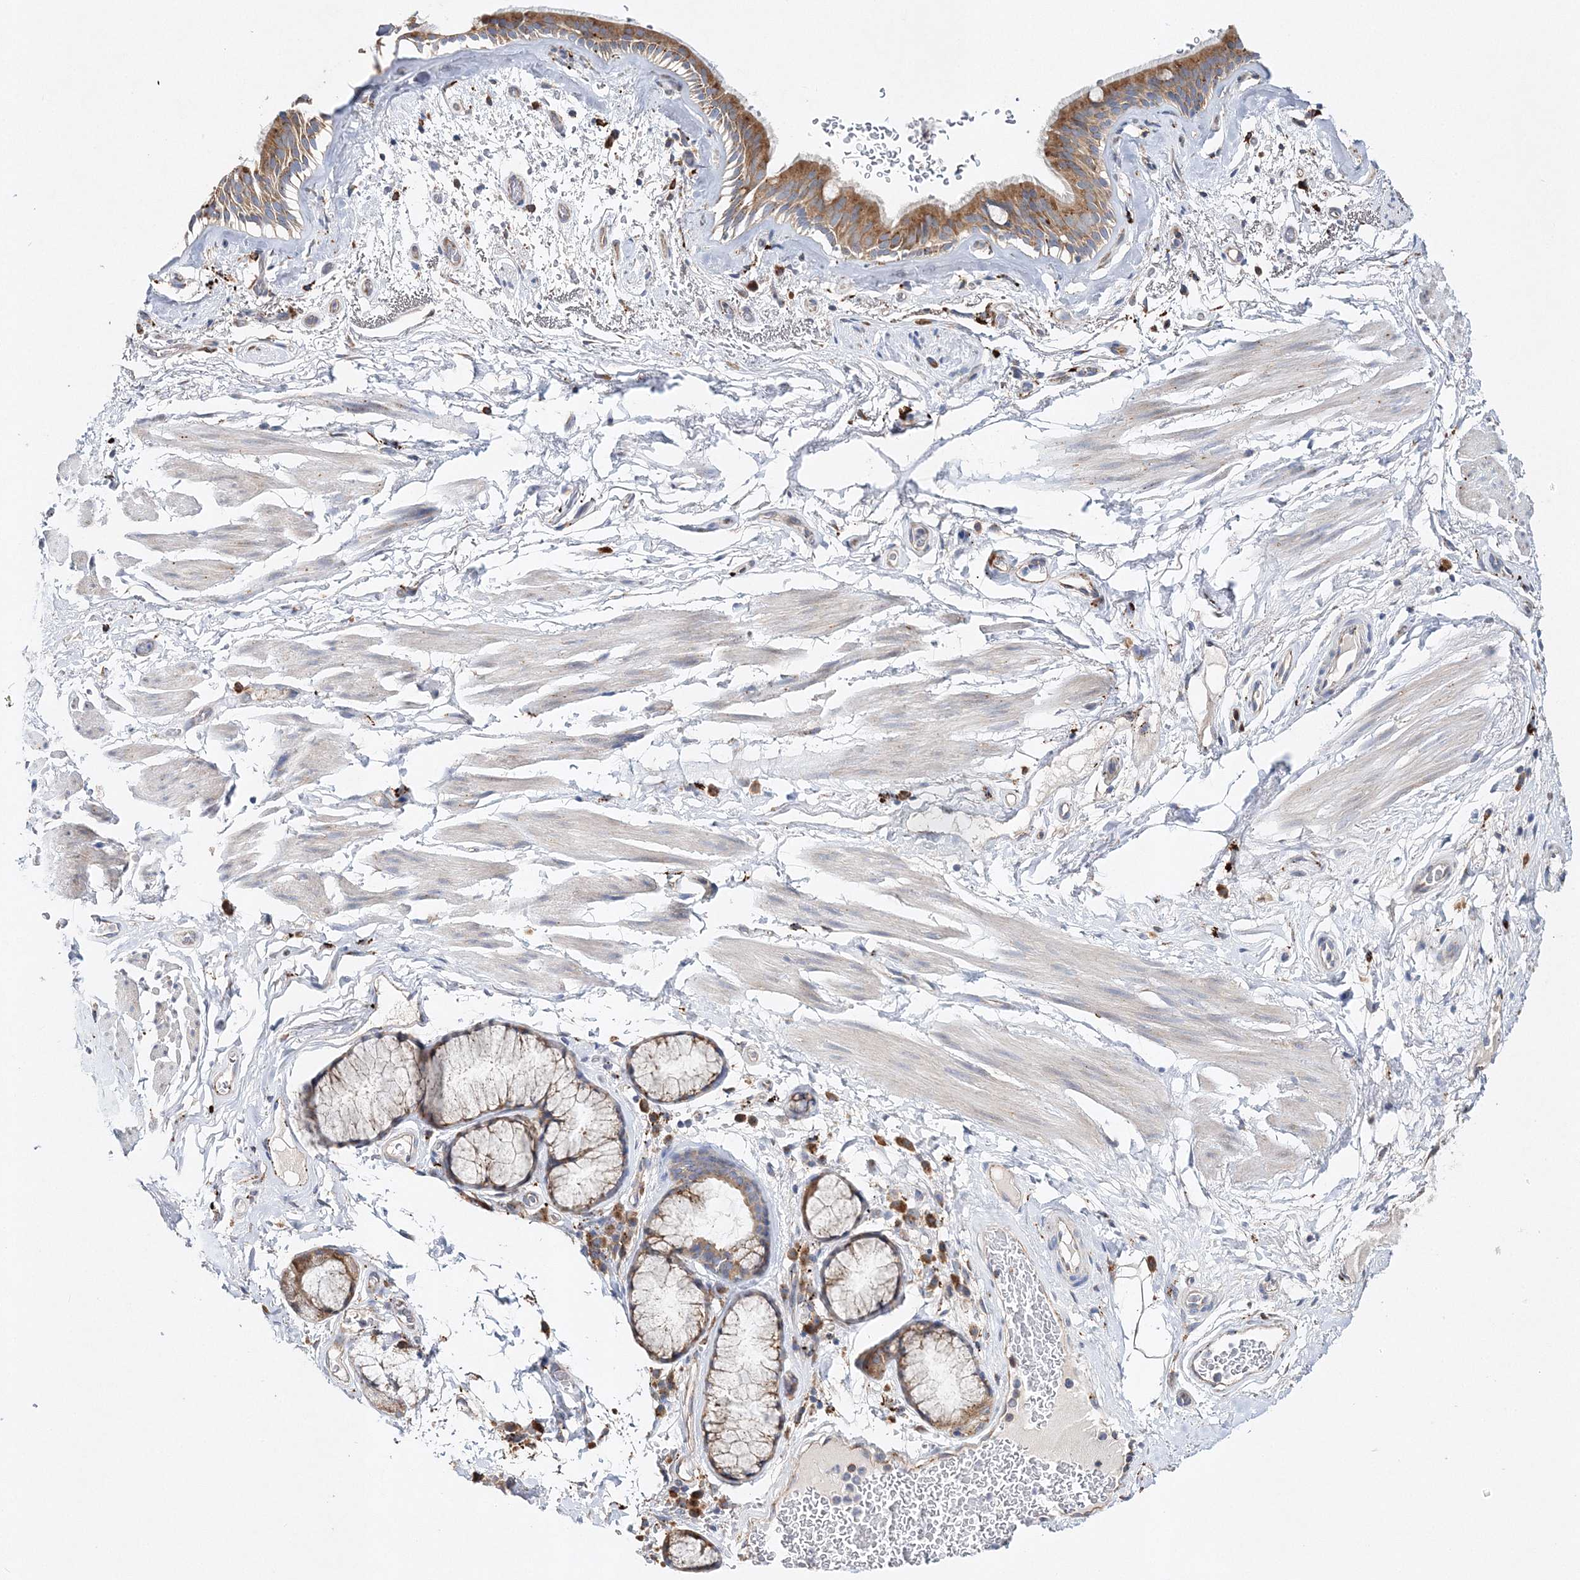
{"staining": {"intensity": "moderate", "quantity": ">75%", "location": "cytoplasmic/membranous"}, "tissue": "bronchus", "cell_type": "Respiratory epithelial cells", "image_type": "normal", "snomed": [{"axis": "morphology", "description": "Normal tissue, NOS"}, {"axis": "topography", "description": "Cartilage tissue"}], "caption": "Brown immunohistochemical staining in unremarkable bronchus exhibits moderate cytoplasmic/membranous expression in about >75% of respiratory epithelial cells. (DAB IHC, brown staining for protein, blue staining for nuclei).", "gene": "C3orf38", "patient": {"sex": "female", "age": 63}}